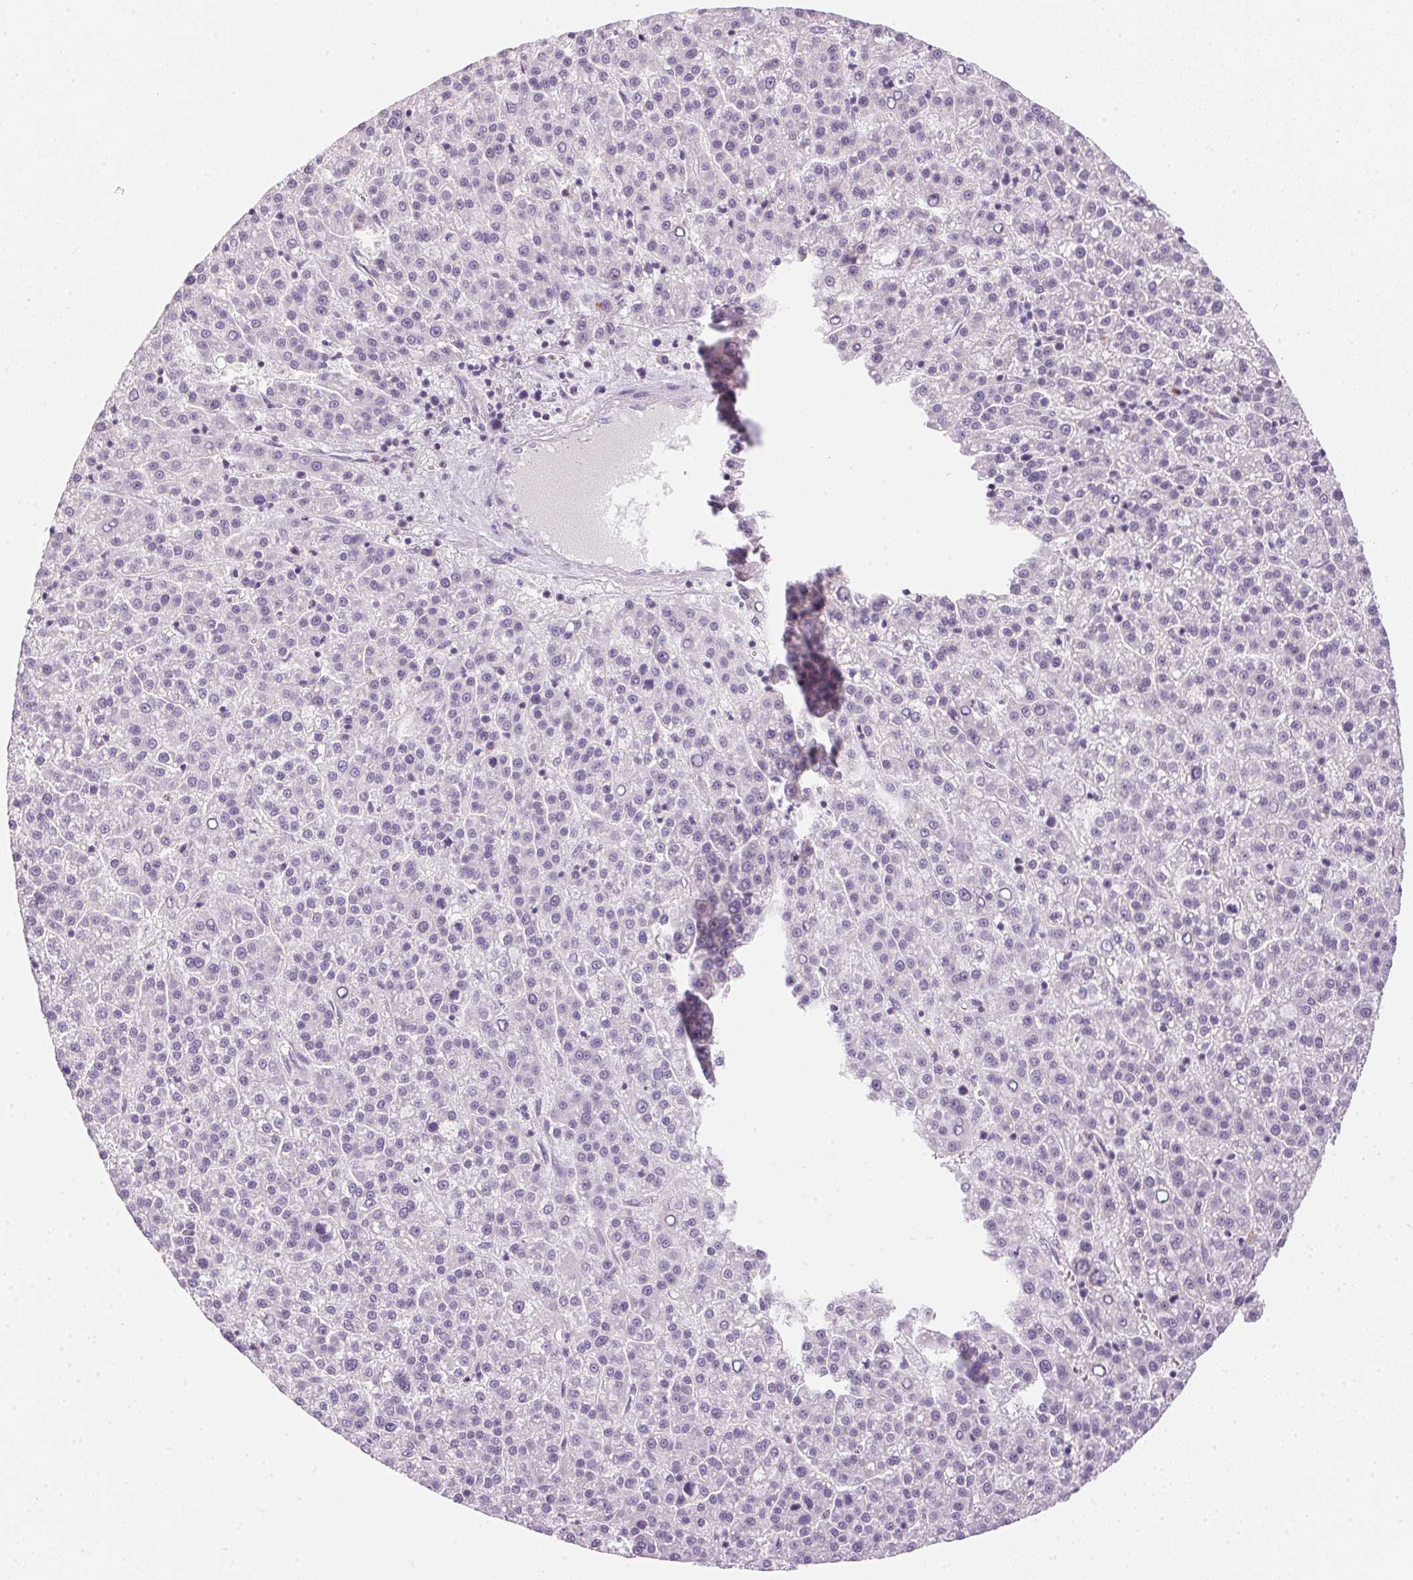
{"staining": {"intensity": "negative", "quantity": "none", "location": "none"}, "tissue": "liver cancer", "cell_type": "Tumor cells", "image_type": "cancer", "snomed": [{"axis": "morphology", "description": "Carcinoma, Hepatocellular, NOS"}, {"axis": "topography", "description": "Liver"}], "caption": "This is an immunohistochemistry image of liver cancer (hepatocellular carcinoma). There is no staining in tumor cells.", "gene": "ECPAS", "patient": {"sex": "female", "age": 58}}